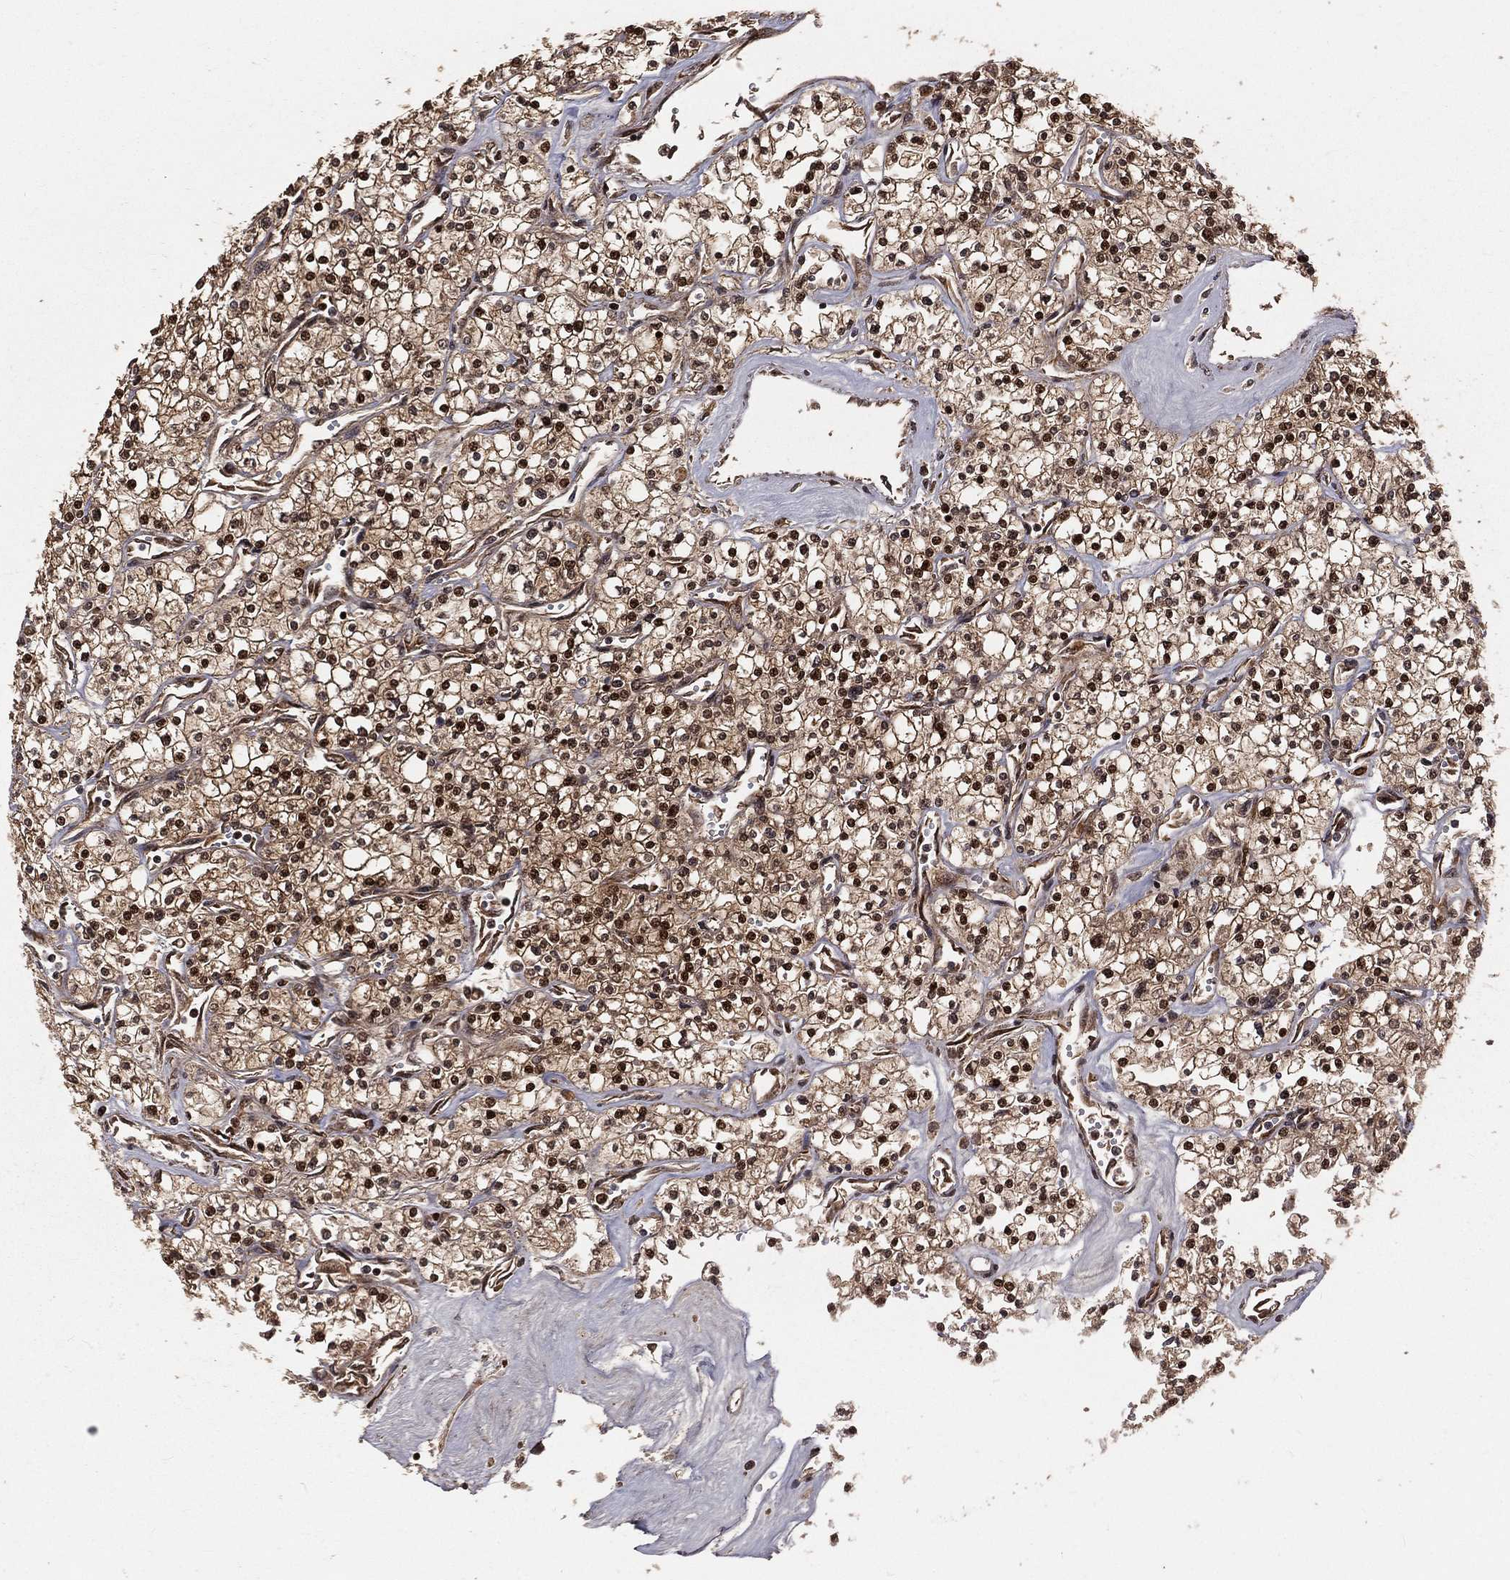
{"staining": {"intensity": "strong", "quantity": ">75%", "location": "nuclear"}, "tissue": "renal cancer", "cell_type": "Tumor cells", "image_type": "cancer", "snomed": [{"axis": "morphology", "description": "Adenocarcinoma, NOS"}, {"axis": "topography", "description": "Kidney"}], "caption": "An image of human renal adenocarcinoma stained for a protein demonstrates strong nuclear brown staining in tumor cells.", "gene": "MAPK1", "patient": {"sex": "male", "age": 80}}